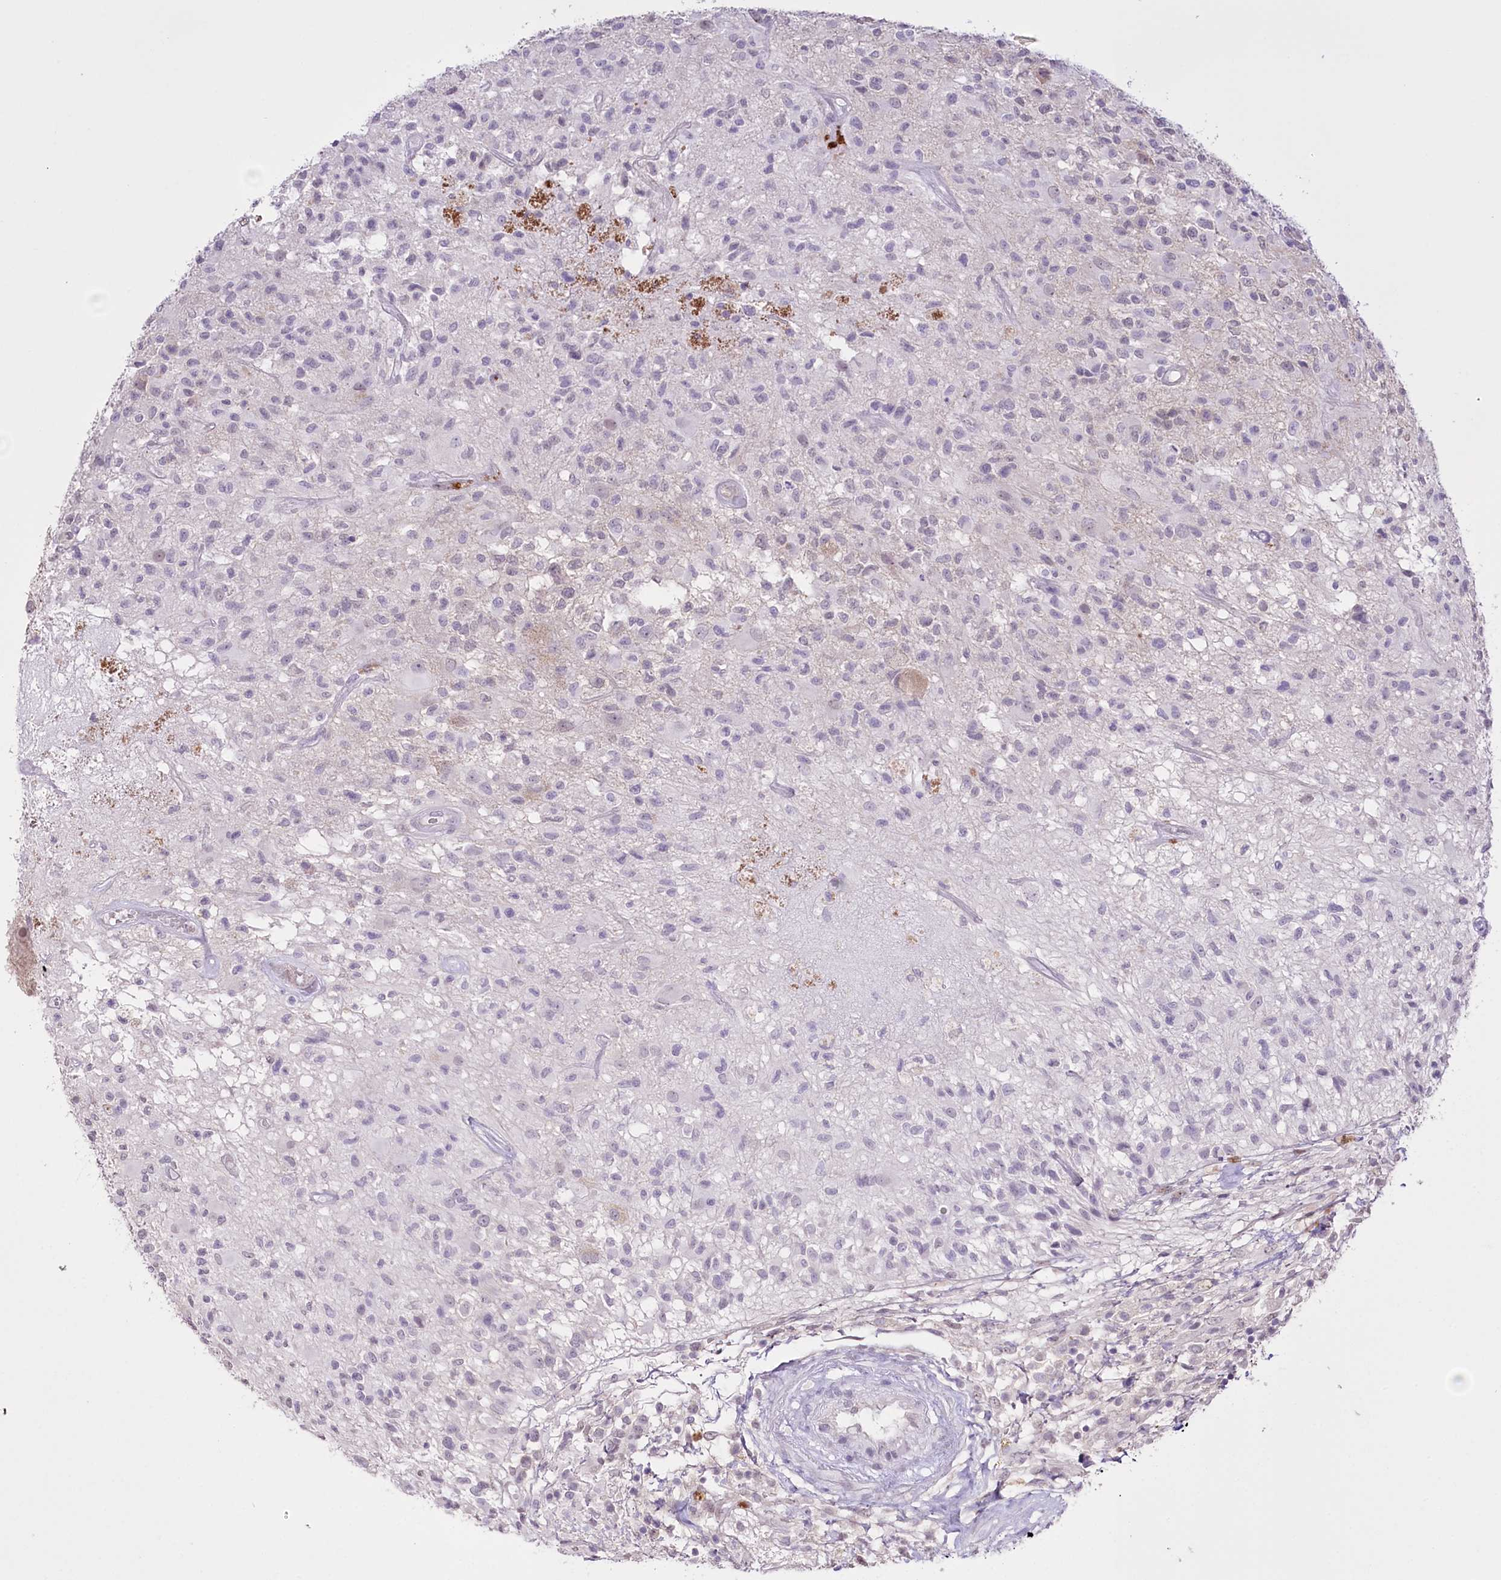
{"staining": {"intensity": "negative", "quantity": "none", "location": "none"}, "tissue": "glioma", "cell_type": "Tumor cells", "image_type": "cancer", "snomed": [{"axis": "morphology", "description": "Glioma, malignant, High grade"}, {"axis": "morphology", "description": "Glioblastoma, NOS"}, {"axis": "topography", "description": "Brain"}], "caption": "This is a histopathology image of IHC staining of glioma, which shows no staining in tumor cells.", "gene": "SLC39A10", "patient": {"sex": "male", "age": 60}}